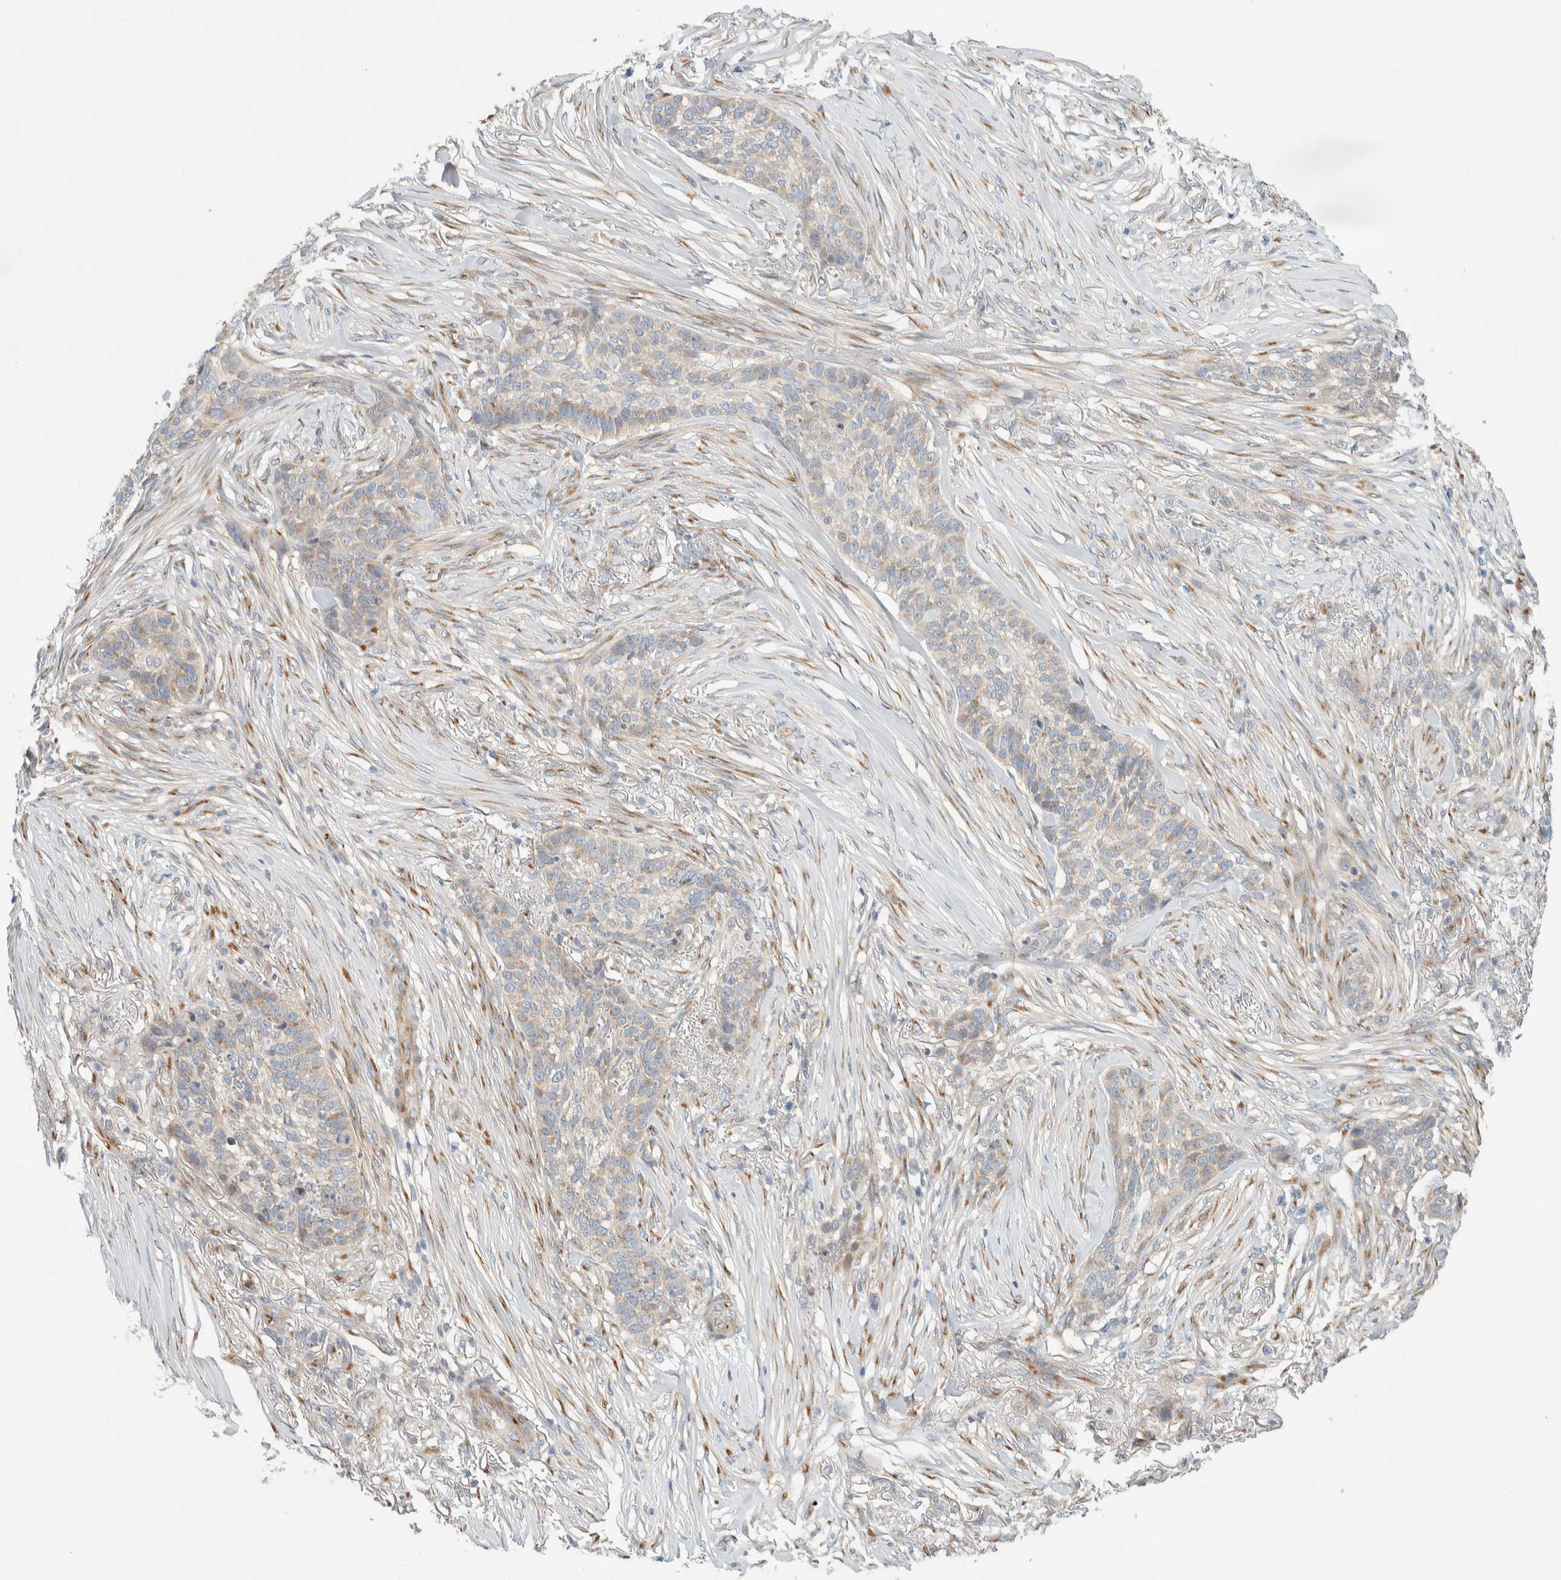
{"staining": {"intensity": "weak", "quantity": "<25%", "location": "cytoplasmic/membranous"}, "tissue": "skin cancer", "cell_type": "Tumor cells", "image_type": "cancer", "snomed": [{"axis": "morphology", "description": "Basal cell carcinoma"}, {"axis": "topography", "description": "Skin"}], "caption": "Protein analysis of basal cell carcinoma (skin) shows no significant expression in tumor cells.", "gene": "TMEM184B", "patient": {"sex": "male", "age": 85}}